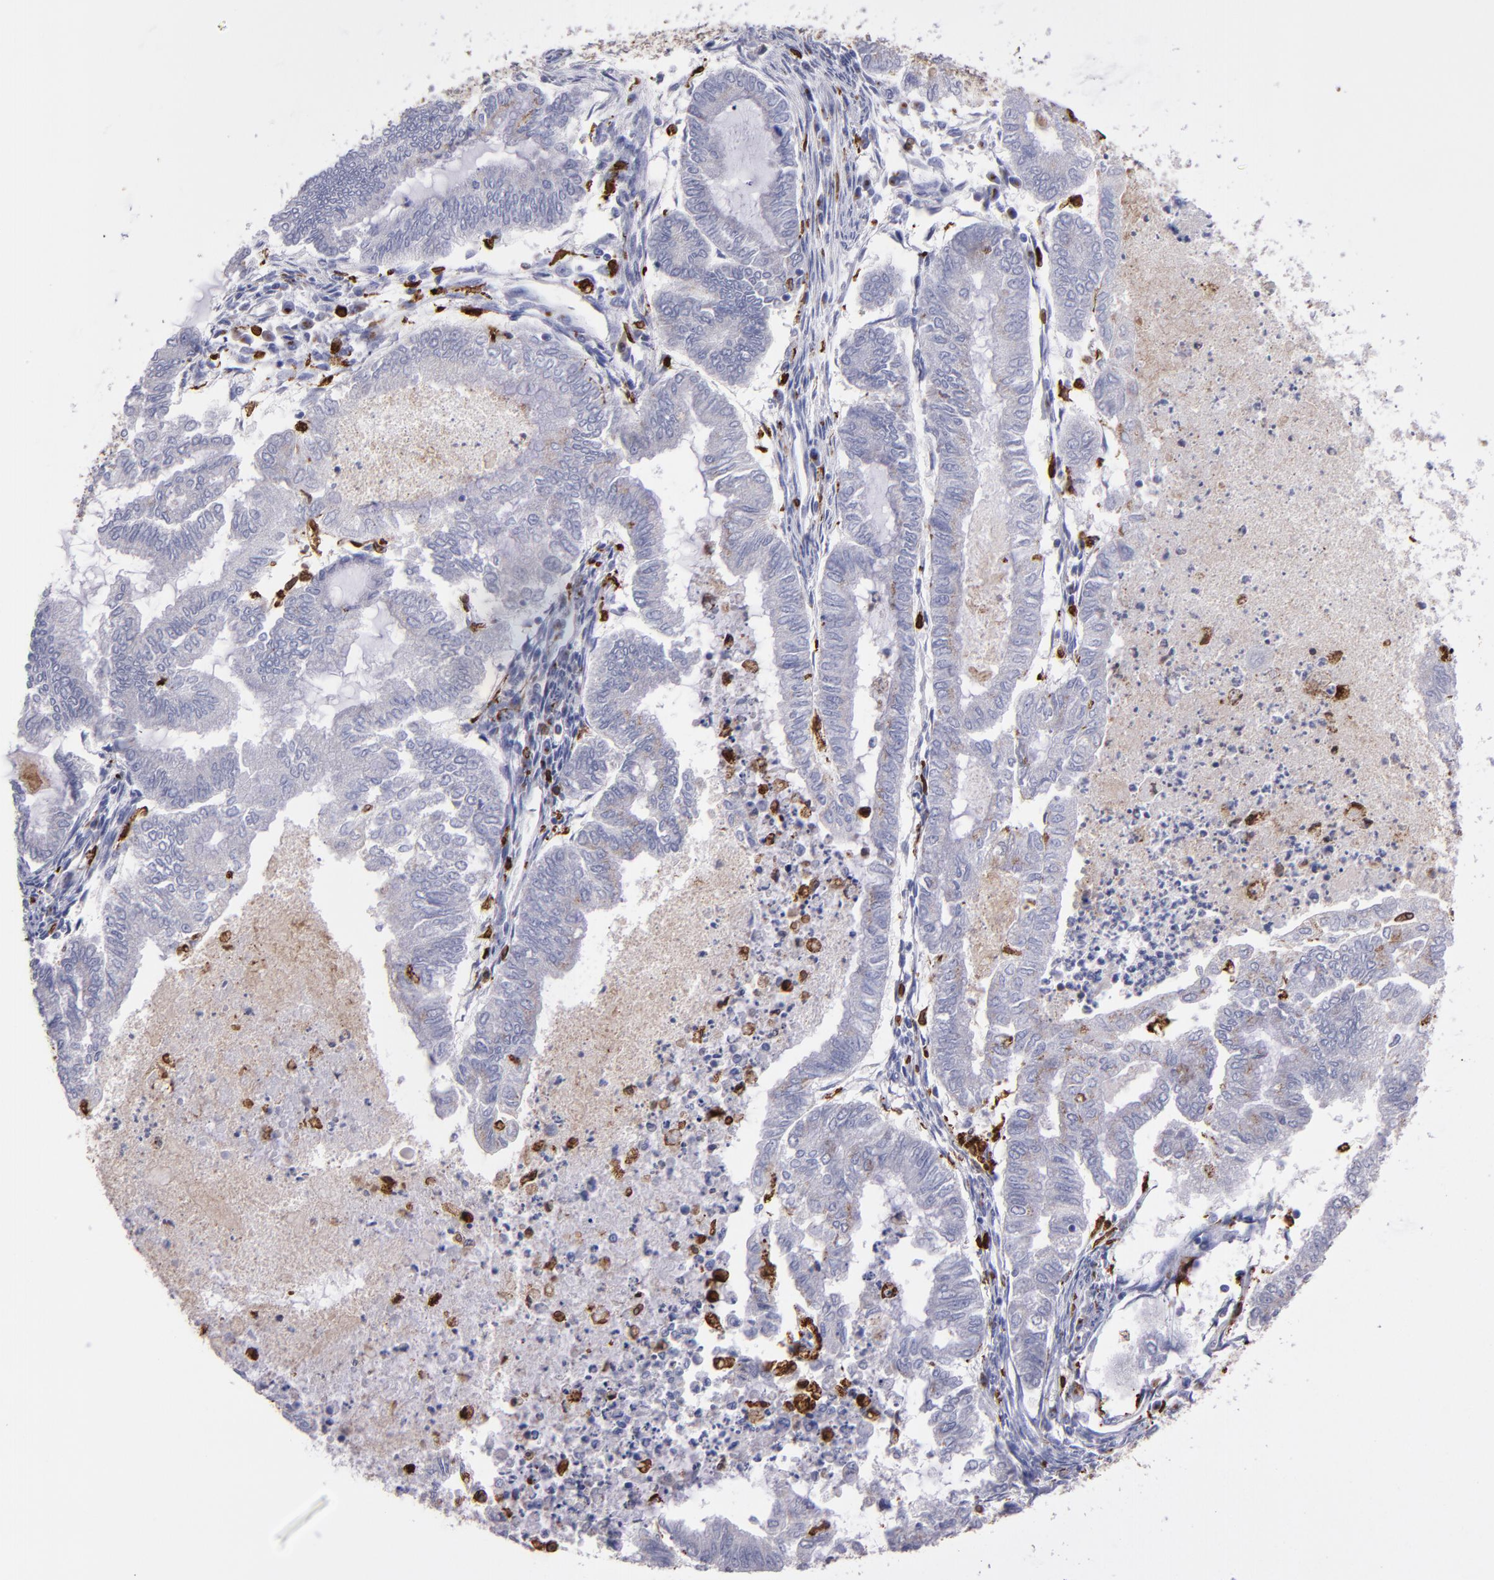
{"staining": {"intensity": "weak", "quantity": ">75%", "location": "cytoplasmic/membranous"}, "tissue": "endometrial cancer", "cell_type": "Tumor cells", "image_type": "cancer", "snomed": [{"axis": "morphology", "description": "Adenocarcinoma, NOS"}, {"axis": "topography", "description": "Endometrium"}], "caption": "The immunohistochemical stain shows weak cytoplasmic/membranous expression in tumor cells of endometrial adenocarcinoma tissue.", "gene": "PTGS1", "patient": {"sex": "female", "age": 79}}